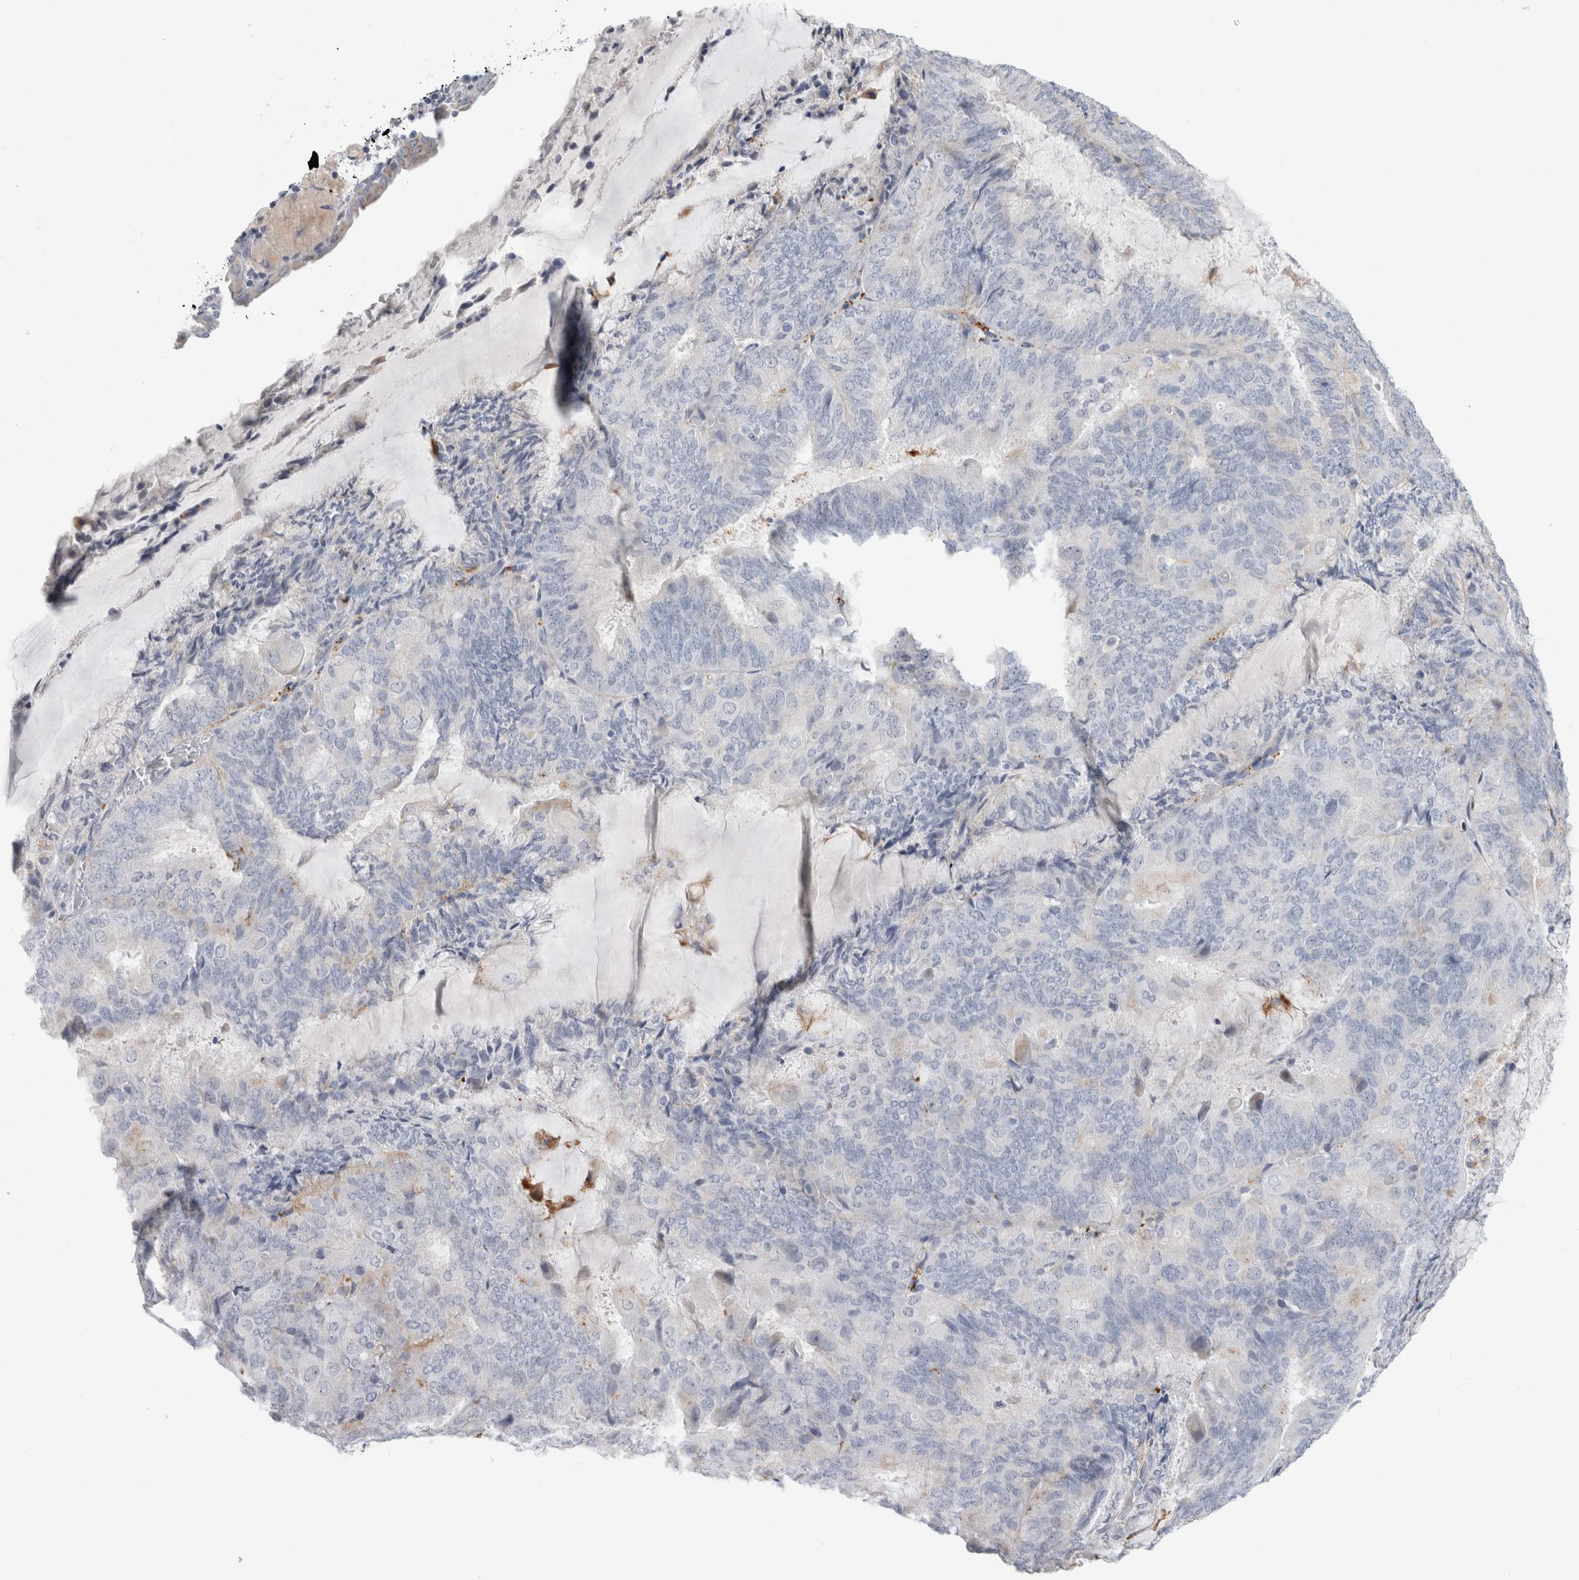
{"staining": {"intensity": "negative", "quantity": "none", "location": "none"}, "tissue": "endometrial cancer", "cell_type": "Tumor cells", "image_type": "cancer", "snomed": [{"axis": "morphology", "description": "Adenocarcinoma, NOS"}, {"axis": "topography", "description": "Endometrium"}], "caption": "The immunohistochemistry (IHC) histopathology image has no significant staining in tumor cells of endometrial cancer tissue.", "gene": "ANKMY1", "patient": {"sex": "female", "age": 81}}